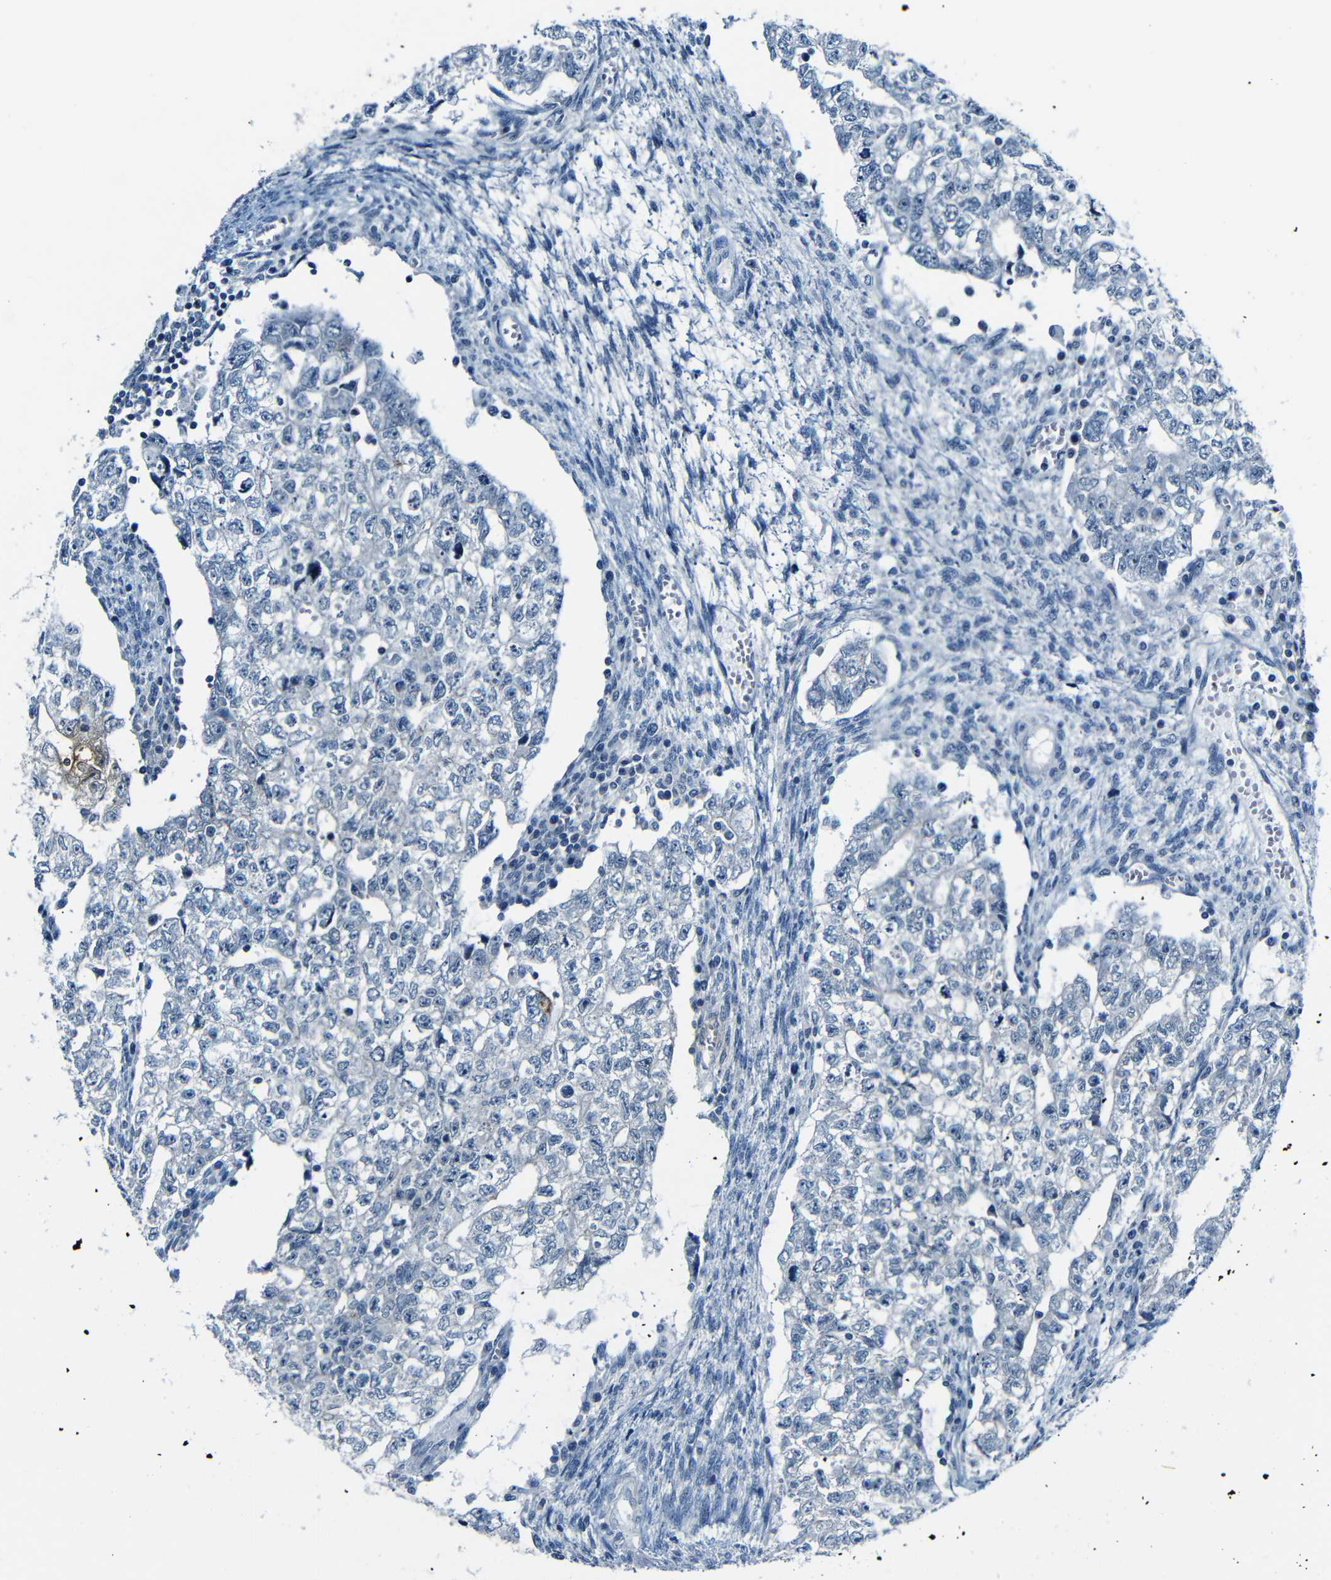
{"staining": {"intensity": "negative", "quantity": "none", "location": "none"}, "tissue": "testis cancer", "cell_type": "Tumor cells", "image_type": "cancer", "snomed": [{"axis": "morphology", "description": "Seminoma, NOS"}, {"axis": "morphology", "description": "Carcinoma, Embryonal, NOS"}, {"axis": "topography", "description": "Testis"}], "caption": "An immunohistochemistry (IHC) photomicrograph of testis embryonal carcinoma is shown. There is no staining in tumor cells of testis embryonal carcinoma.", "gene": "ANK3", "patient": {"sex": "male", "age": 38}}